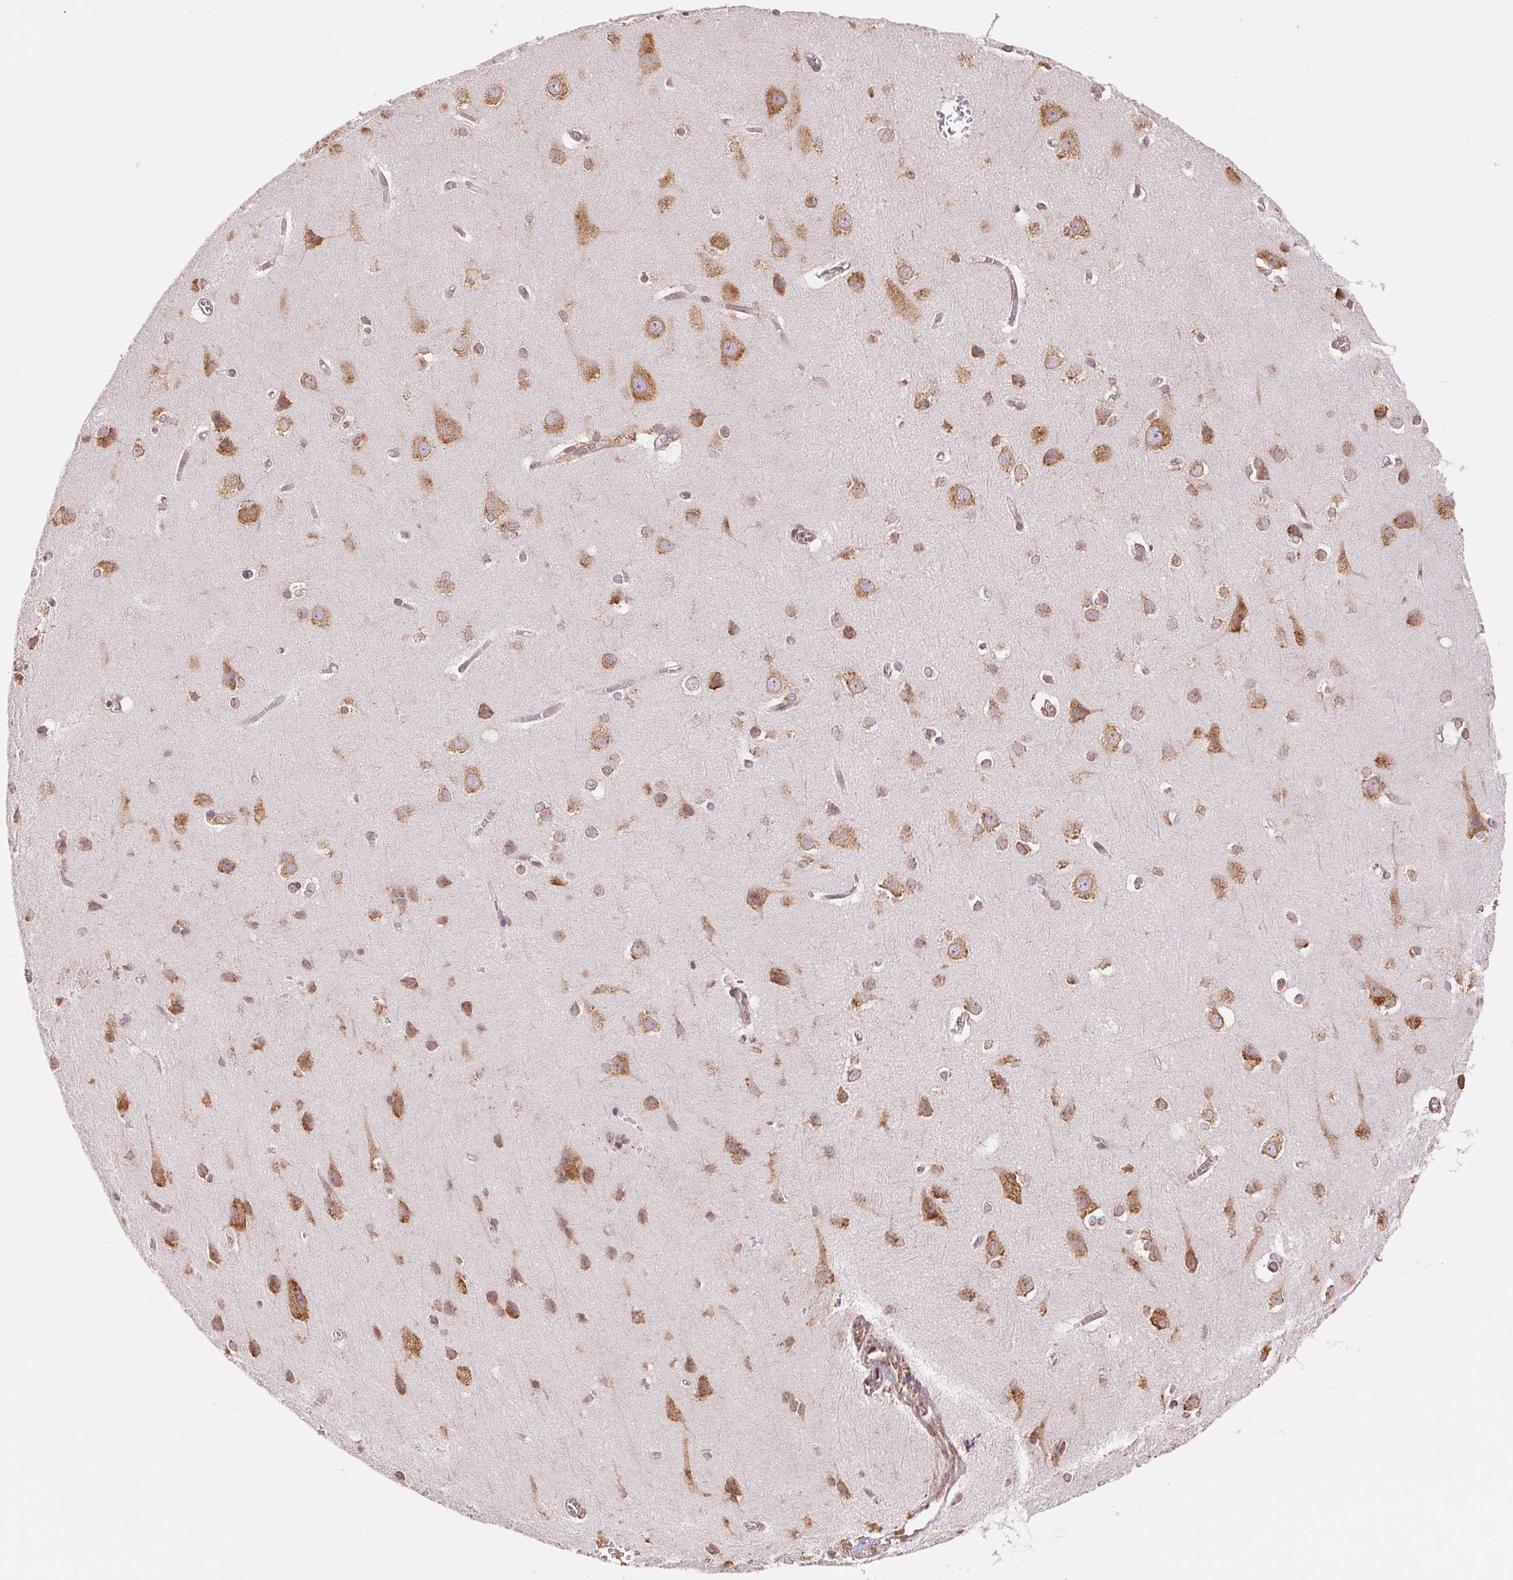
{"staining": {"intensity": "weak", "quantity": ">75%", "location": "cytoplasmic/membranous"}, "tissue": "cerebral cortex", "cell_type": "Endothelial cells", "image_type": "normal", "snomed": [{"axis": "morphology", "description": "Normal tissue, NOS"}, {"axis": "topography", "description": "Cerebral cortex"}], "caption": "Protein staining demonstrates weak cytoplasmic/membranous positivity in approximately >75% of endothelial cells in benign cerebral cortex.", "gene": "RPN1", "patient": {"sex": "male", "age": 37}}